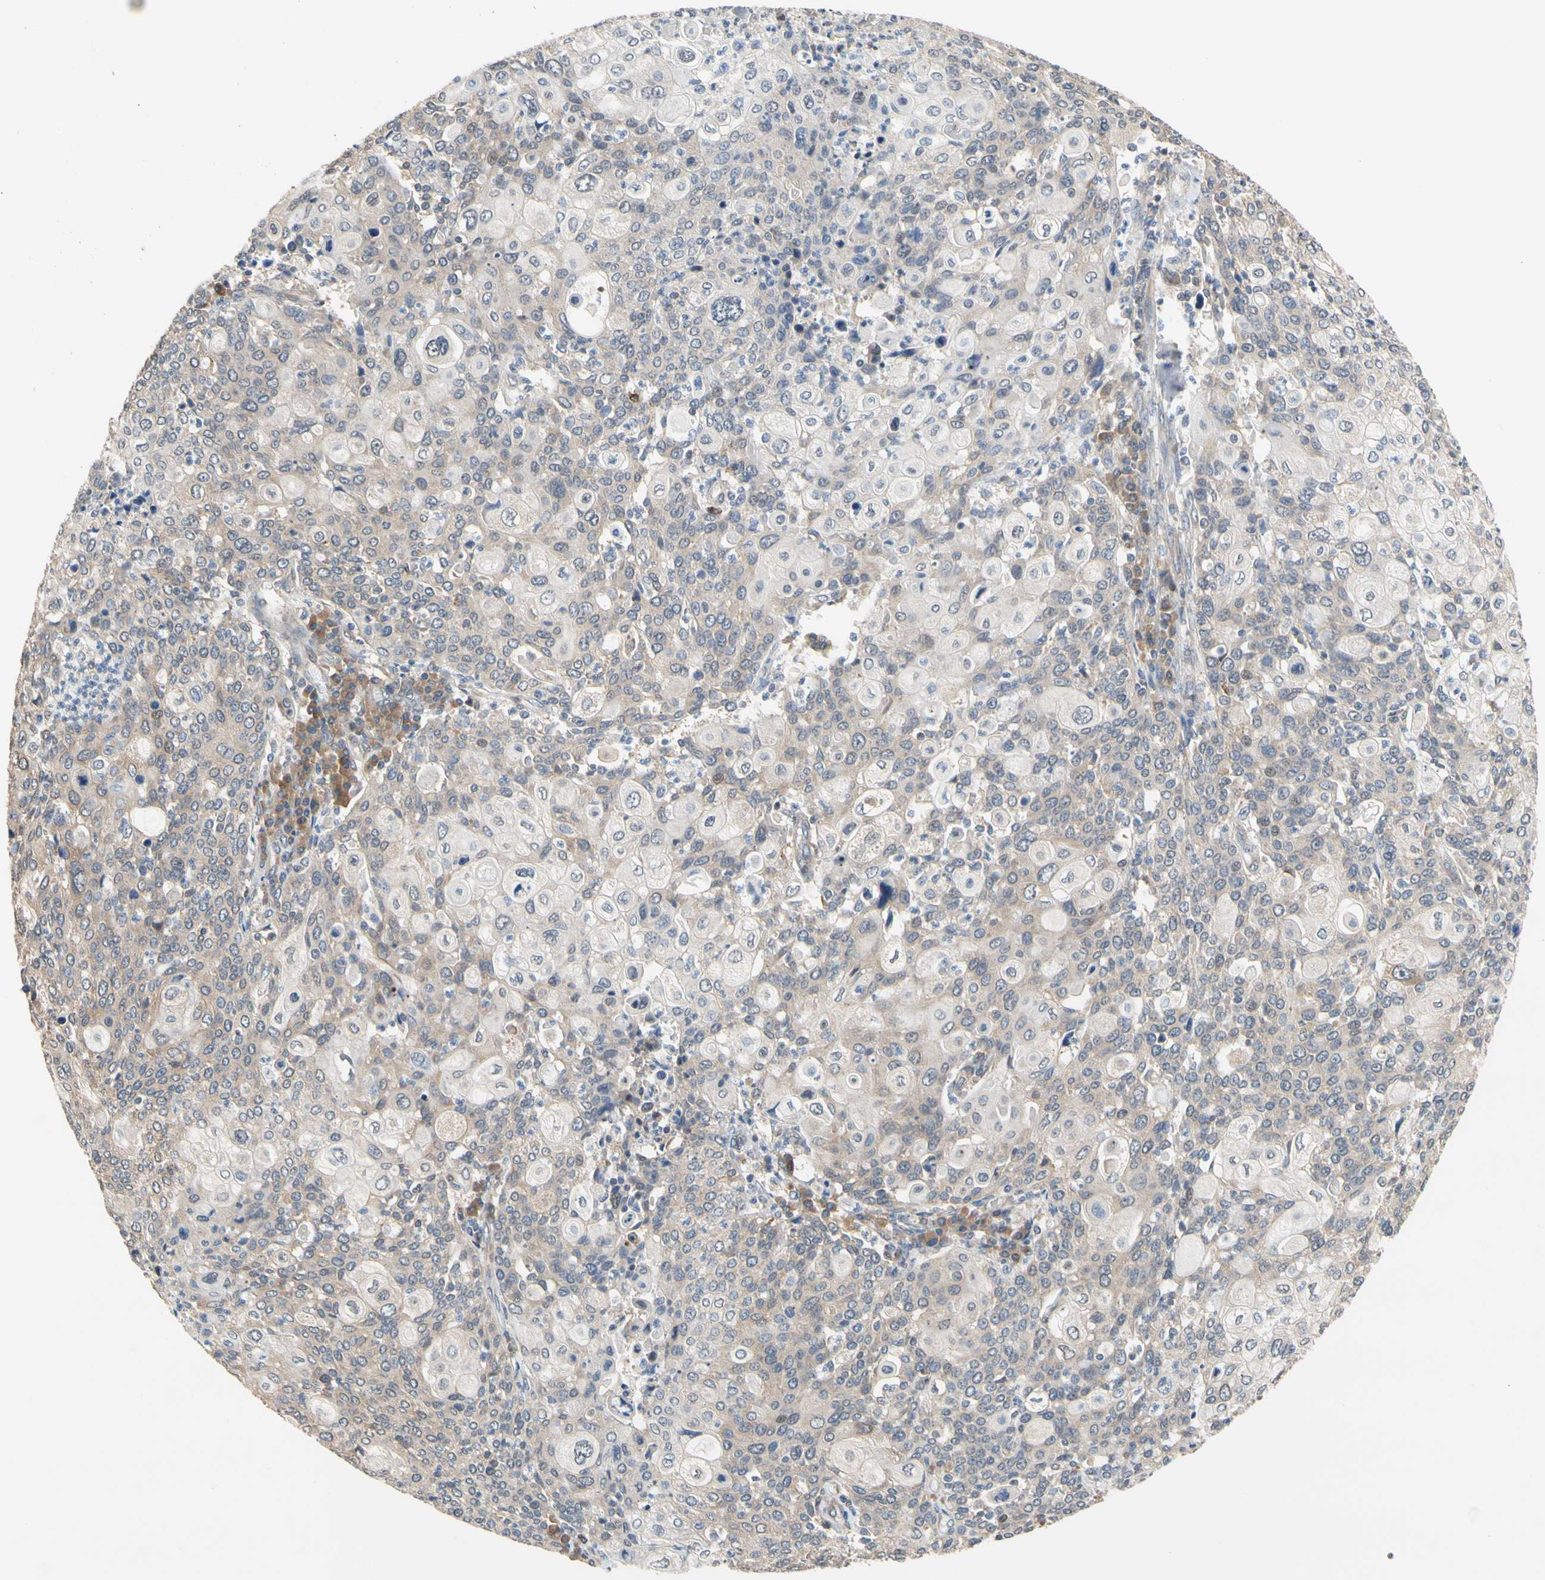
{"staining": {"intensity": "weak", "quantity": "<25%", "location": "cytoplasmic/membranous"}, "tissue": "cervical cancer", "cell_type": "Tumor cells", "image_type": "cancer", "snomed": [{"axis": "morphology", "description": "Squamous cell carcinoma, NOS"}, {"axis": "topography", "description": "Cervix"}], "caption": "Tumor cells show no significant protein staining in cervical squamous cell carcinoma.", "gene": "ANKHD1", "patient": {"sex": "female", "age": 40}}